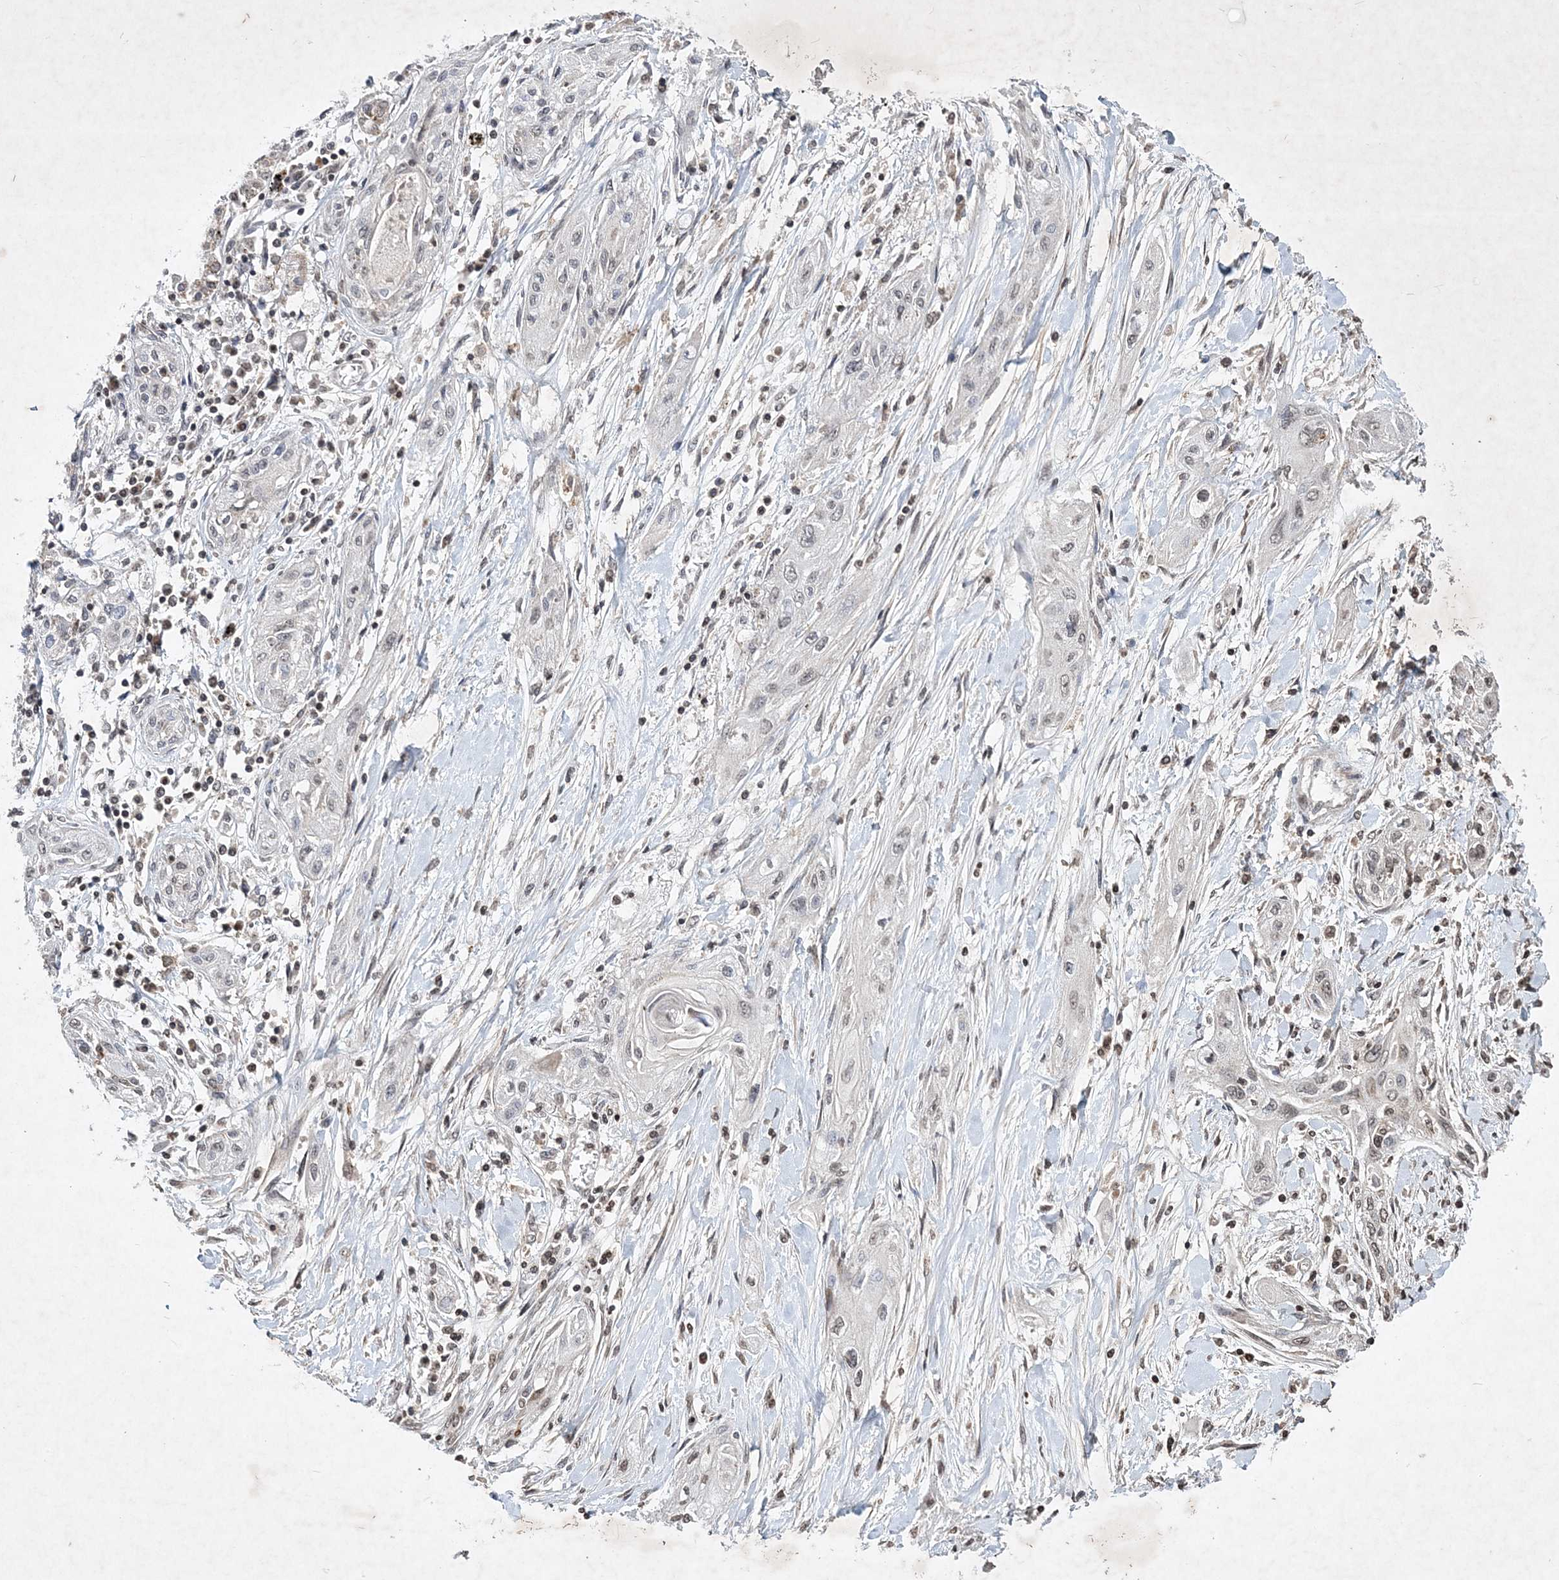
{"staining": {"intensity": "weak", "quantity": "25%-75%", "location": "nuclear"}, "tissue": "lung cancer", "cell_type": "Tumor cells", "image_type": "cancer", "snomed": [{"axis": "morphology", "description": "Squamous cell carcinoma, NOS"}, {"axis": "topography", "description": "Lung"}], "caption": "Protein expression analysis of squamous cell carcinoma (lung) exhibits weak nuclear positivity in about 25%-75% of tumor cells. (IHC, brightfield microscopy, high magnification).", "gene": "SOWAHB", "patient": {"sex": "female", "age": 47}}